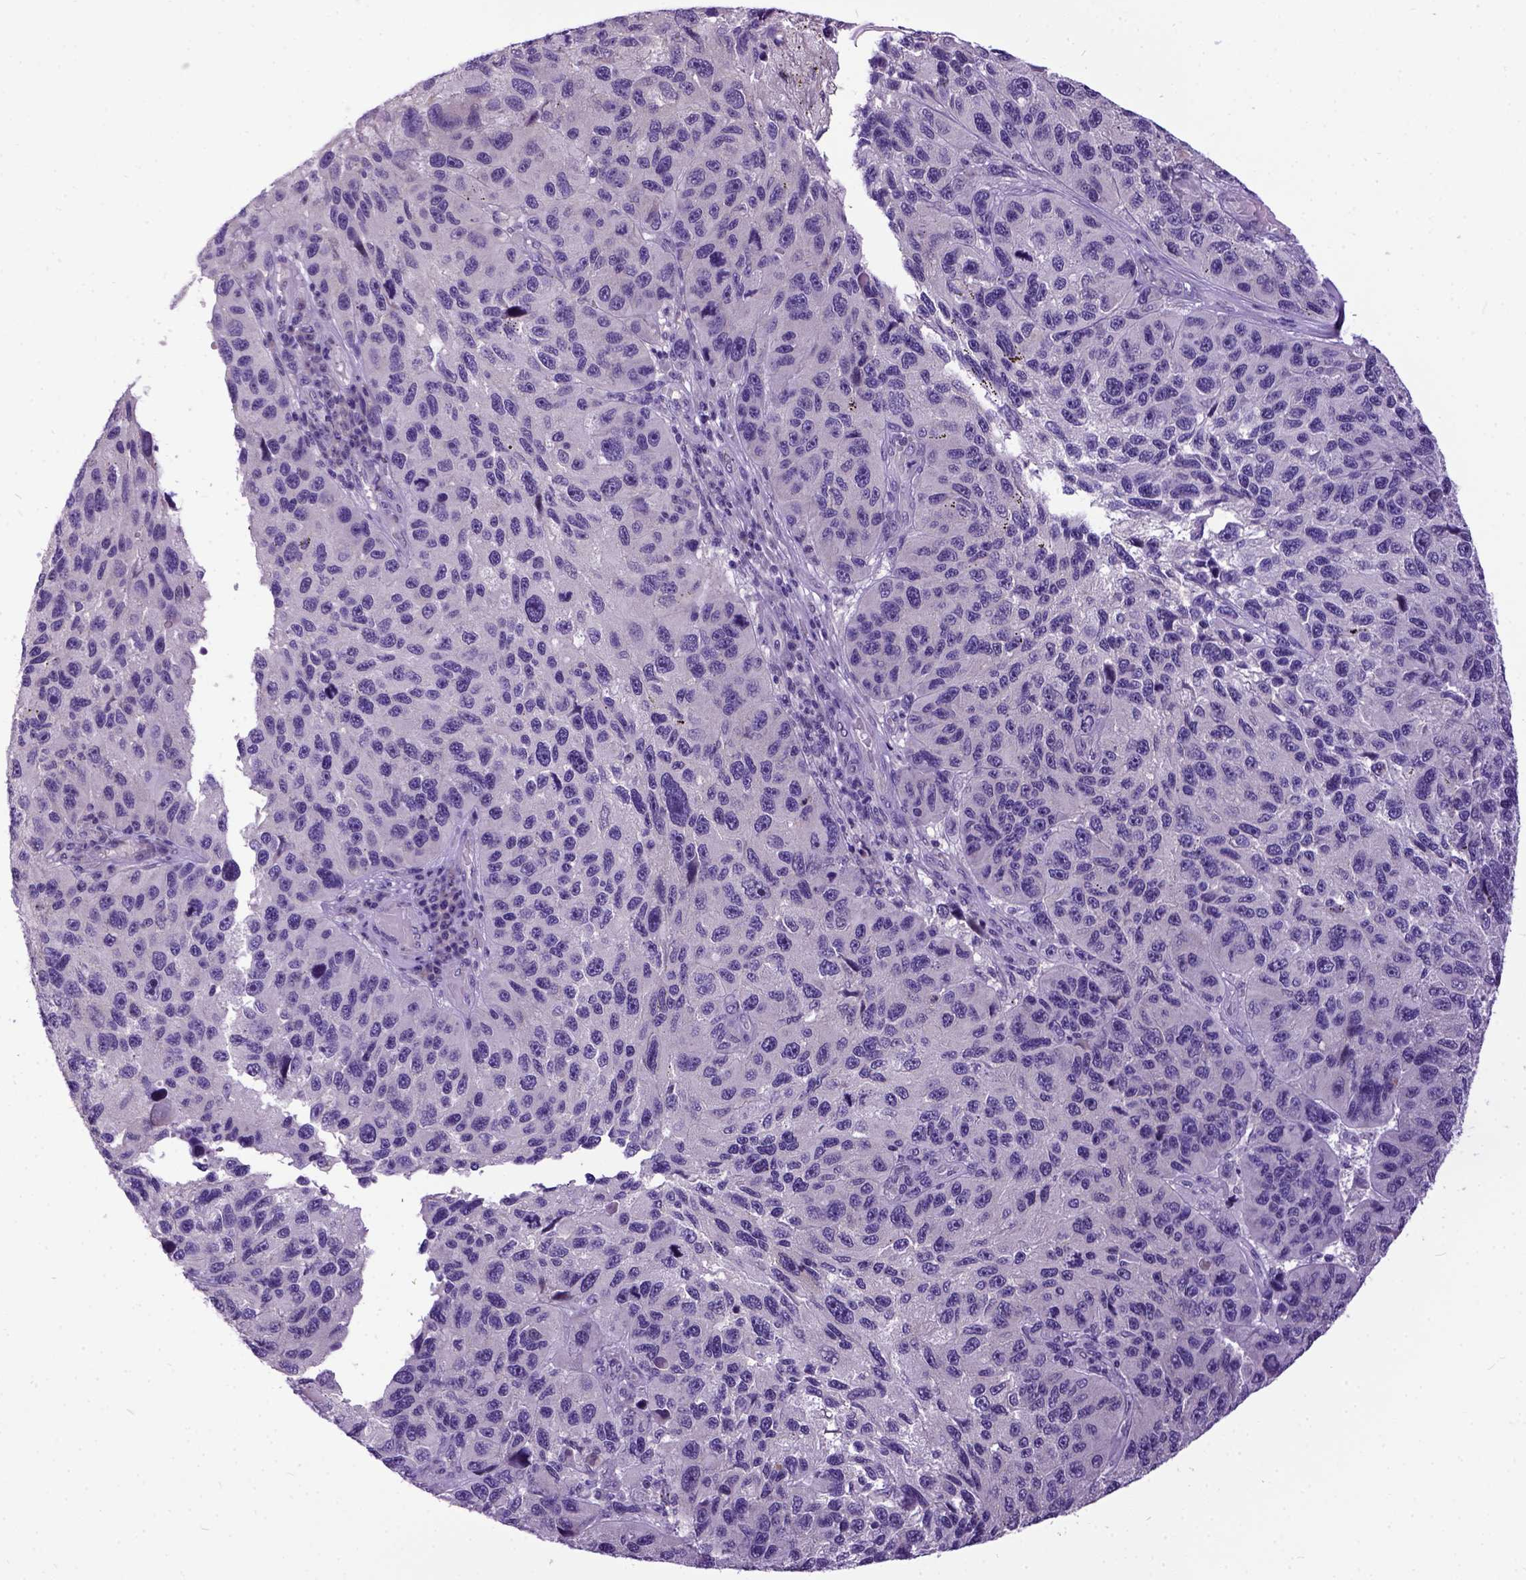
{"staining": {"intensity": "negative", "quantity": "none", "location": "none"}, "tissue": "melanoma", "cell_type": "Tumor cells", "image_type": "cancer", "snomed": [{"axis": "morphology", "description": "Malignant melanoma, NOS"}, {"axis": "topography", "description": "Skin"}], "caption": "The IHC micrograph has no significant staining in tumor cells of malignant melanoma tissue.", "gene": "NEK5", "patient": {"sex": "male", "age": 53}}